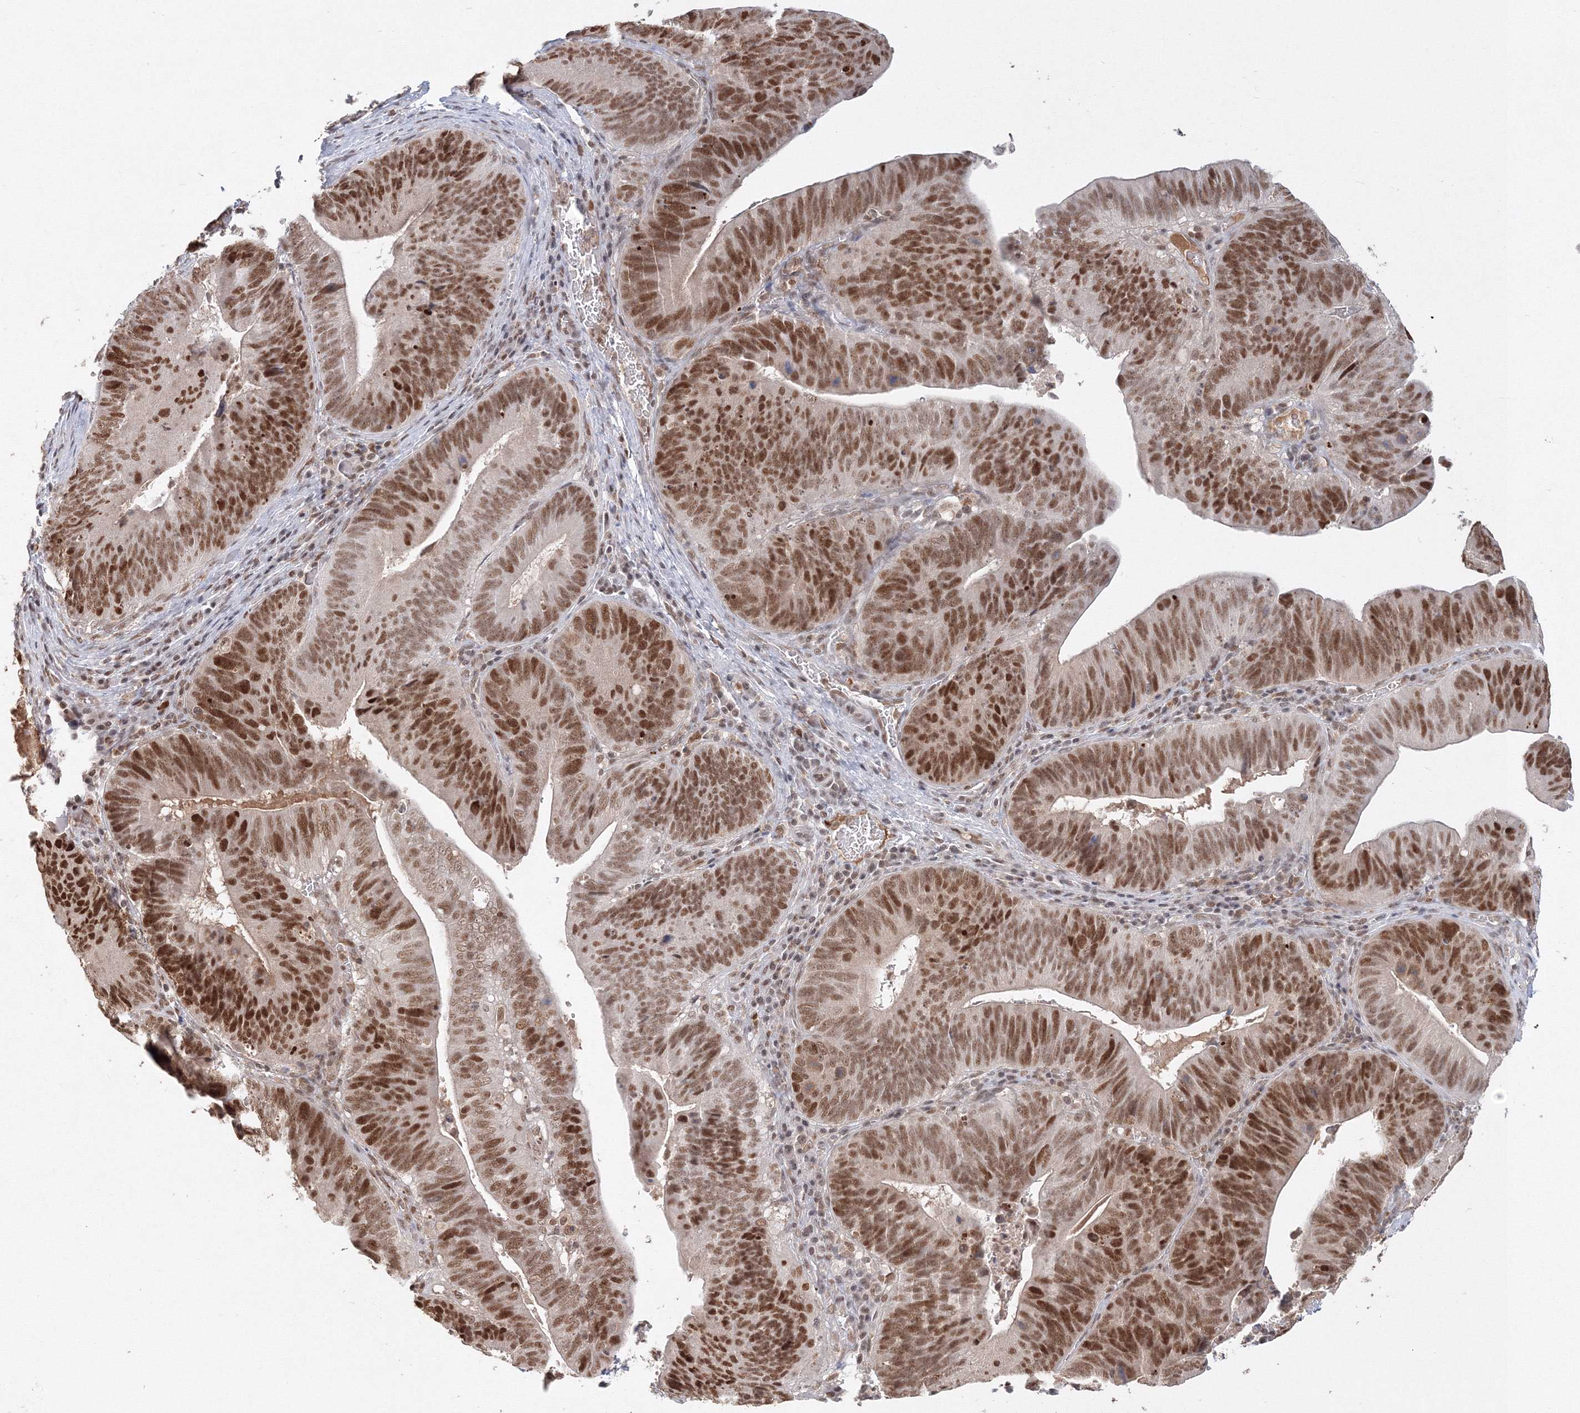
{"staining": {"intensity": "moderate", "quantity": ">75%", "location": "nuclear"}, "tissue": "pancreatic cancer", "cell_type": "Tumor cells", "image_type": "cancer", "snomed": [{"axis": "morphology", "description": "Adenocarcinoma, NOS"}, {"axis": "topography", "description": "Pancreas"}], "caption": "The image exhibits immunohistochemical staining of pancreatic adenocarcinoma. There is moderate nuclear positivity is appreciated in about >75% of tumor cells. (Stains: DAB in brown, nuclei in blue, Microscopy: brightfield microscopy at high magnification).", "gene": "IWS1", "patient": {"sex": "male", "age": 63}}